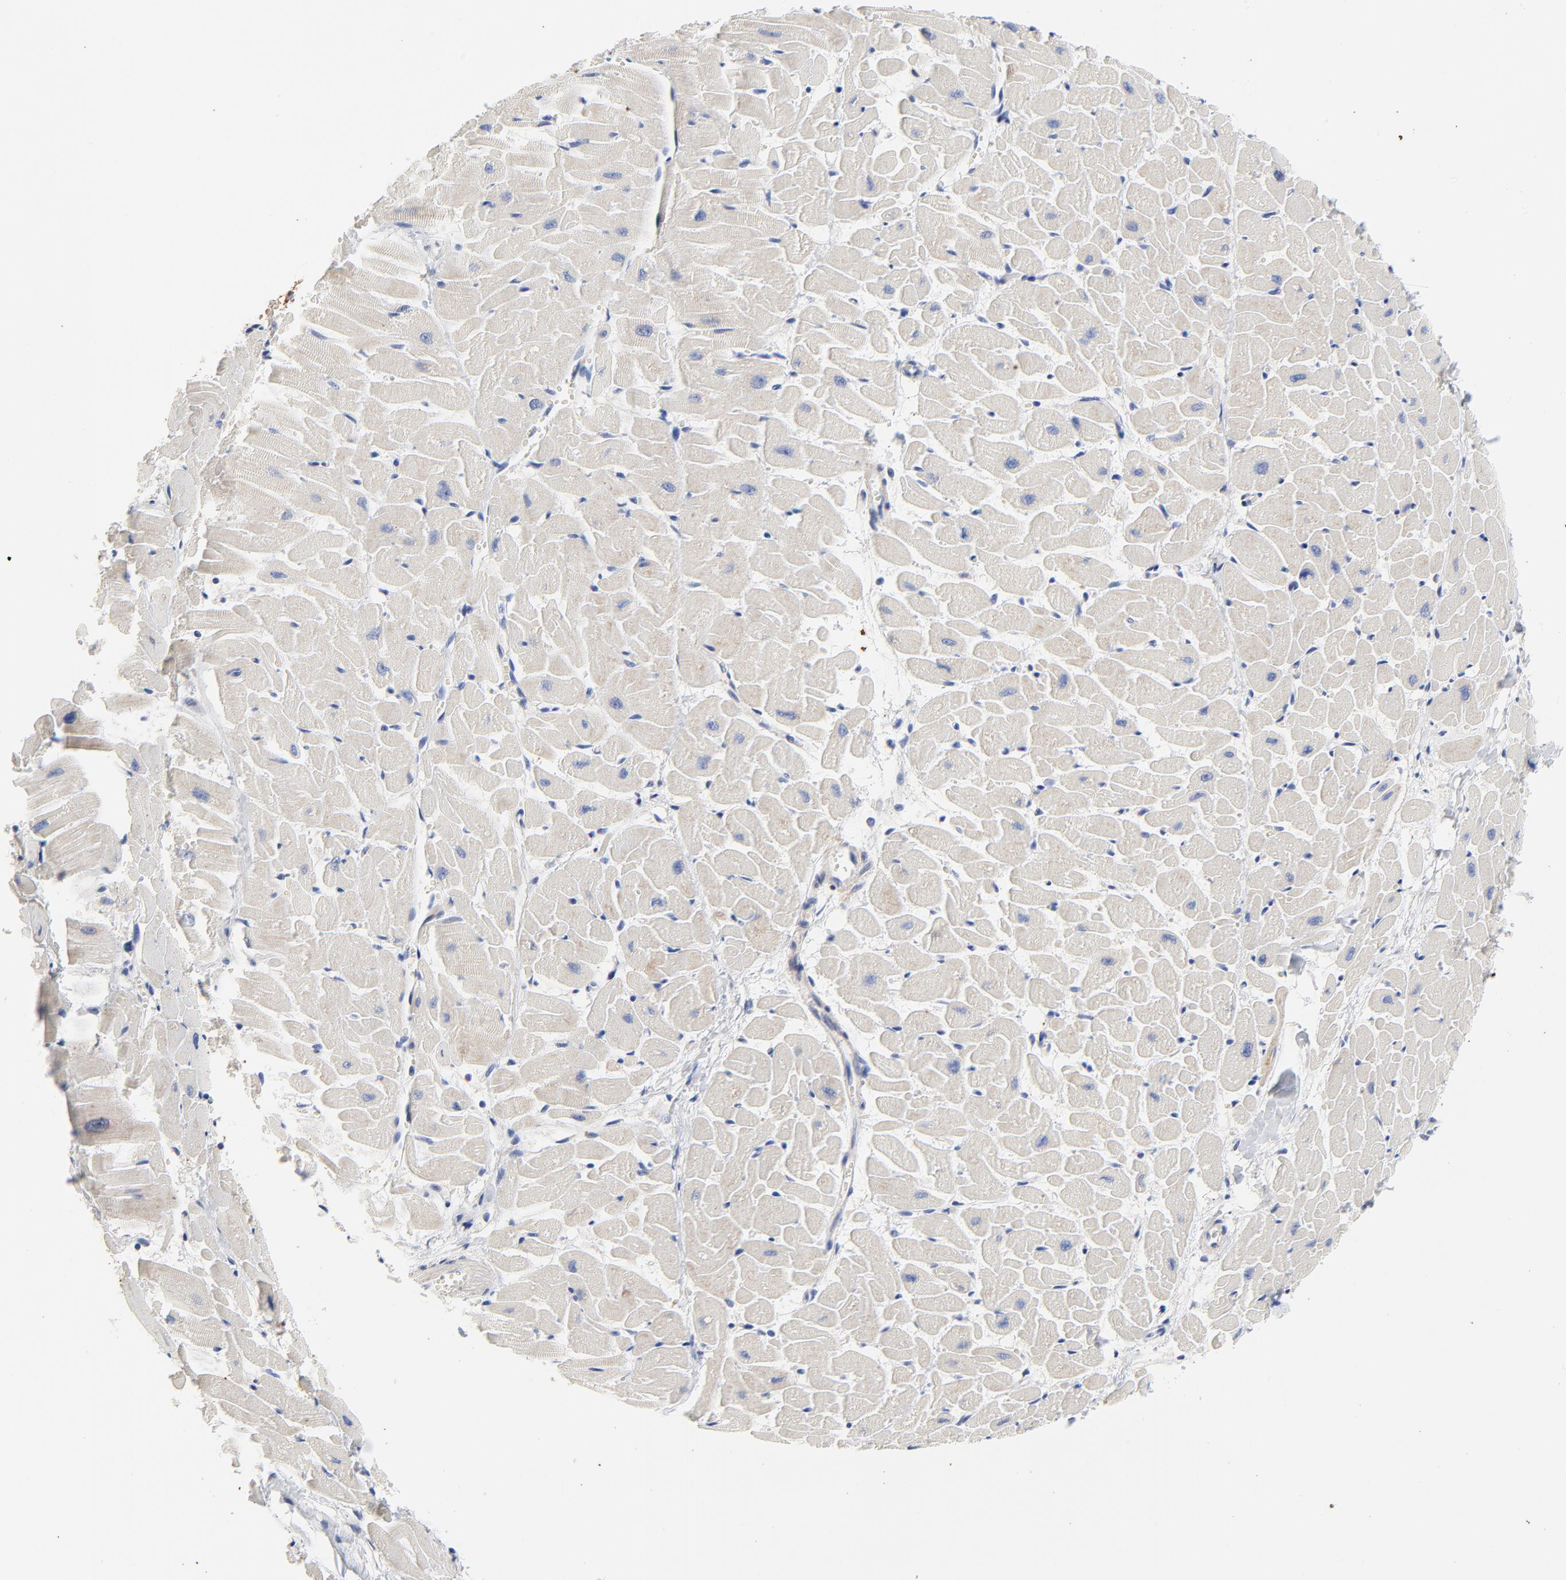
{"staining": {"intensity": "negative", "quantity": "none", "location": "none"}, "tissue": "heart muscle", "cell_type": "Cardiomyocytes", "image_type": "normal", "snomed": [{"axis": "morphology", "description": "Normal tissue, NOS"}, {"axis": "topography", "description": "Heart"}], "caption": "Immunohistochemical staining of normal heart muscle reveals no significant staining in cardiomyocytes. Nuclei are stained in blue.", "gene": "AADAC", "patient": {"sex": "female", "age": 19}}